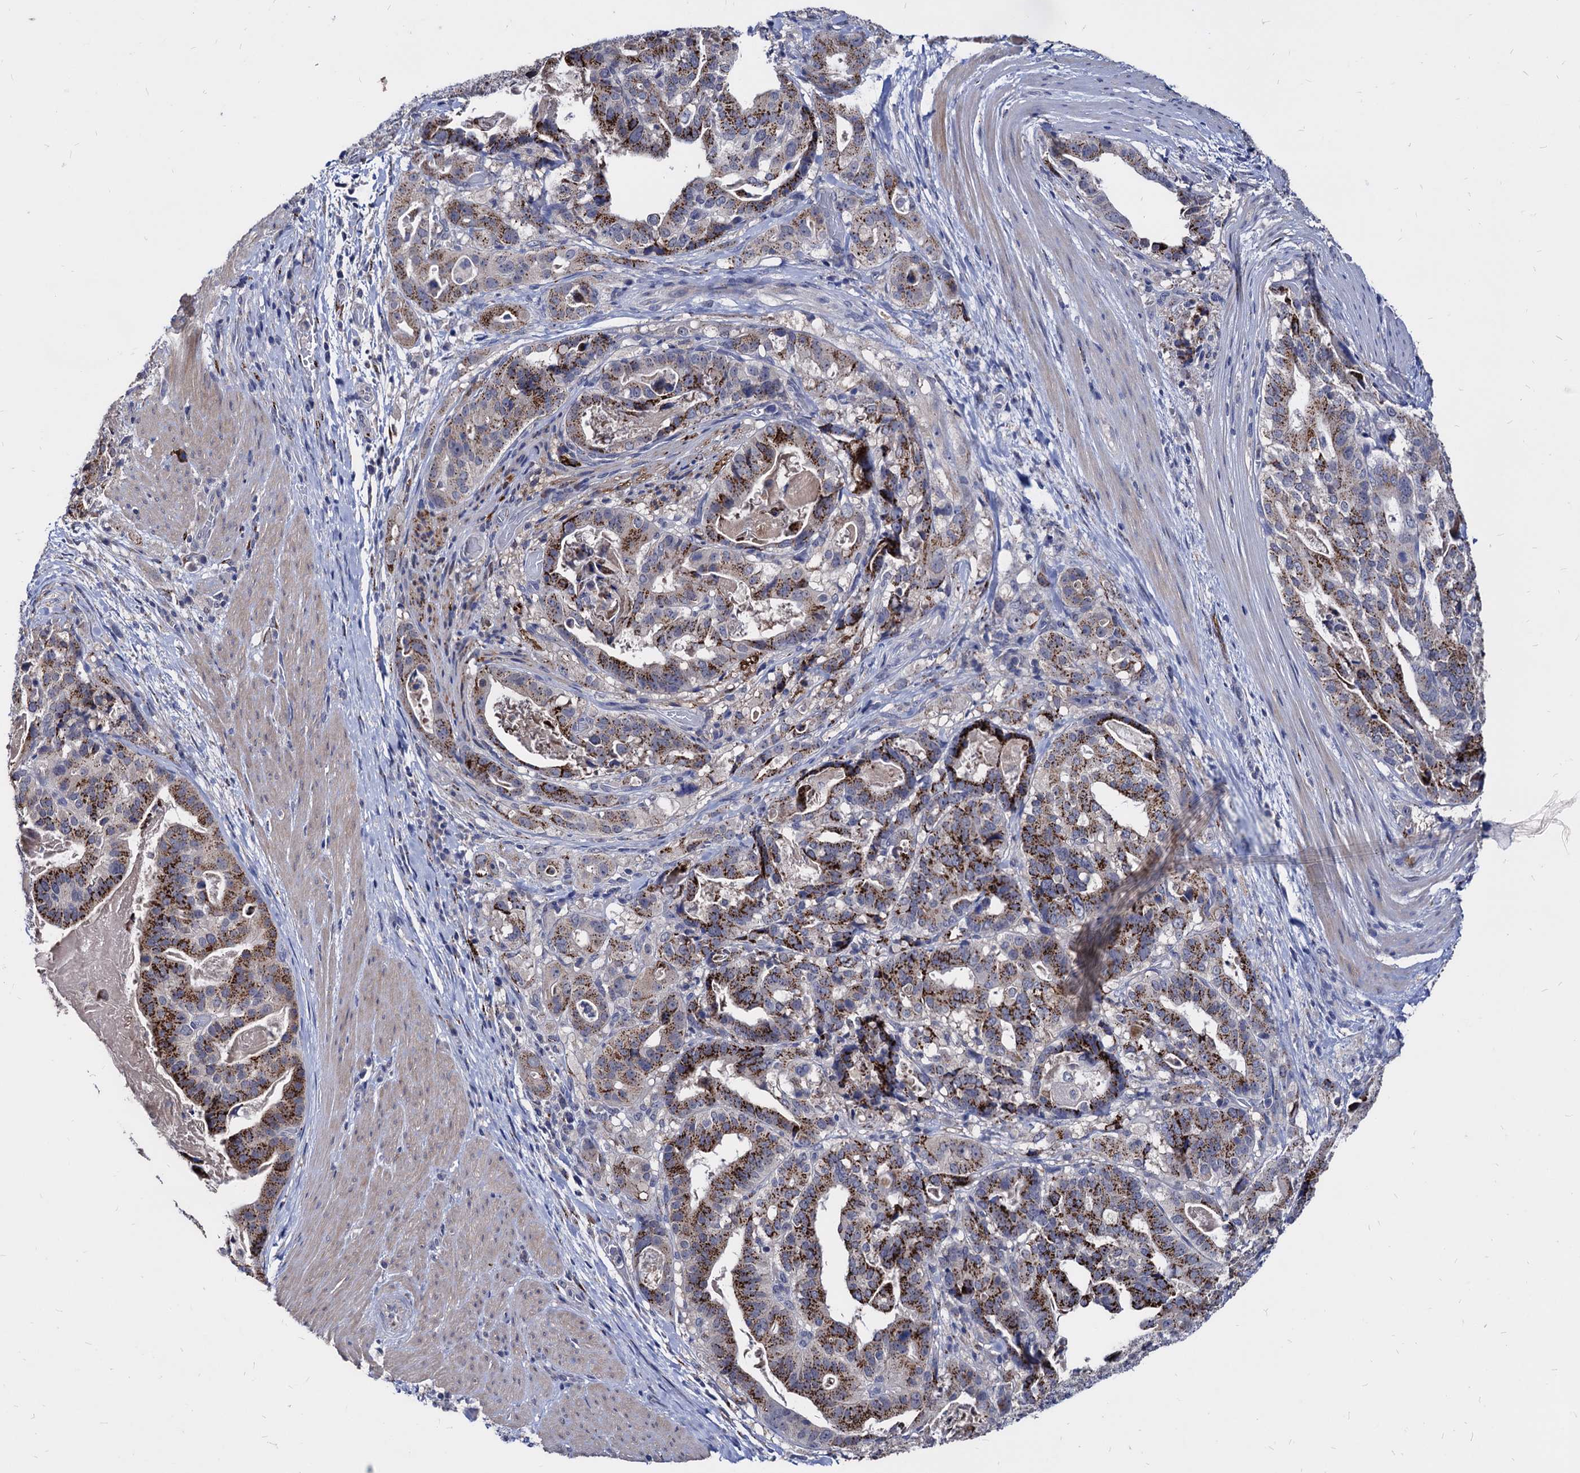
{"staining": {"intensity": "strong", "quantity": ">75%", "location": "cytoplasmic/membranous"}, "tissue": "stomach cancer", "cell_type": "Tumor cells", "image_type": "cancer", "snomed": [{"axis": "morphology", "description": "Adenocarcinoma, NOS"}, {"axis": "topography", "description": "Stomach"}], "caption": "A high-resolution histopathology image shows immunohistochemistry staining of stomach adenocarcinoma, which displays strong cytoplasmic/membranous expression in about >75% of tumor cells. (DAB IHC, brown staining for protein, blue staining for nuclei).", "gene": "ESD", "patient": {"sex": "male", "age": 48}}